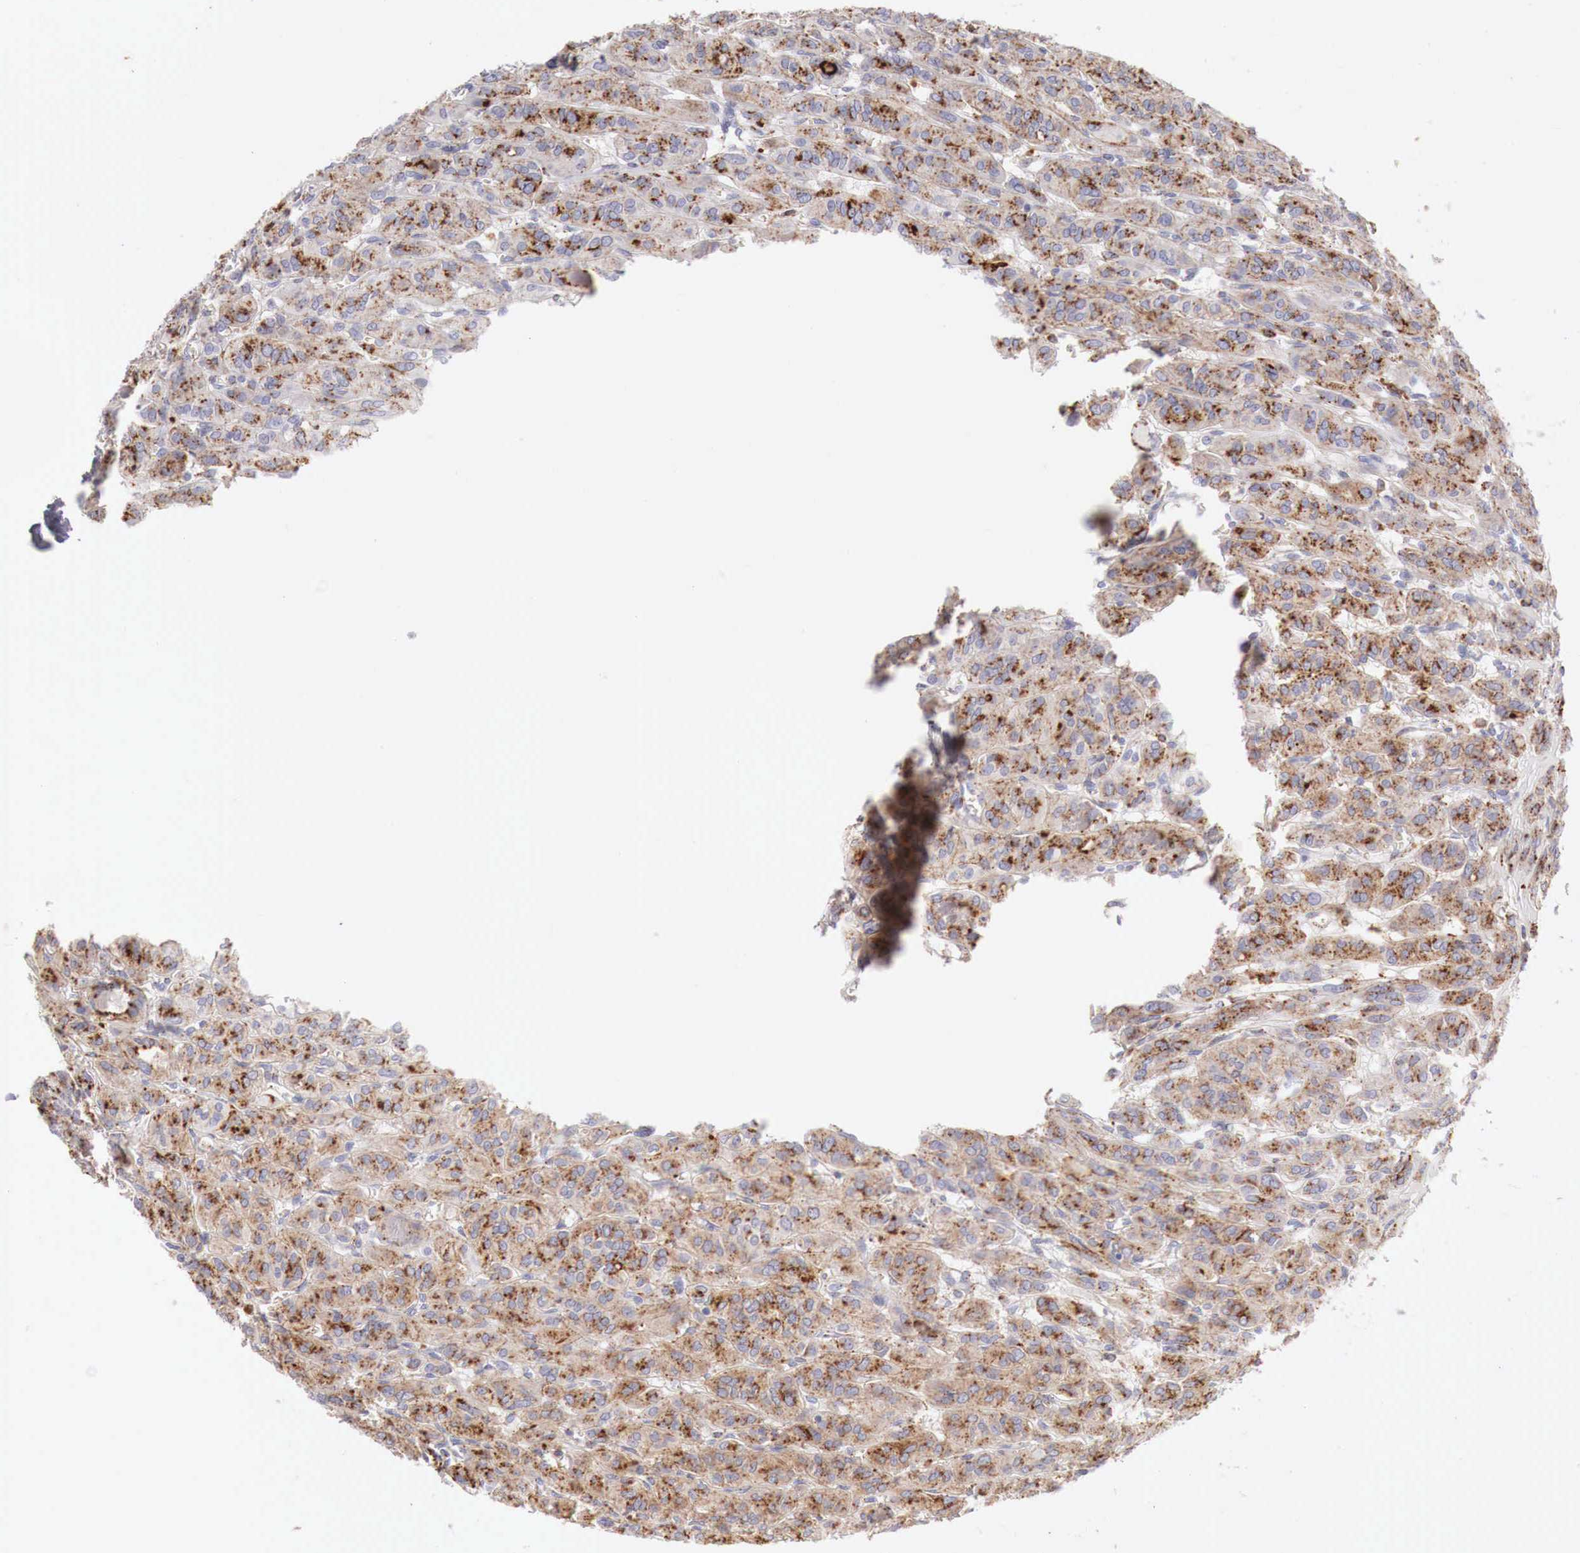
{"staining": {"intensity": "strong", "quantity": ">75%", "location": "cytoplasmic/membranous"}, "tissue": "thyroid cancer", "cell_type": "Tumor cells", "image_type": "cancer", "snomed": [{"axis": "morphology", "description": "Follicular adenoma carcinoma, NOS"}, {"axis": "topography", "description": "Thyroid gland"}], "caption": "Immunohistochemical staining of thyroid cancer exhibits strong cytoplasmic/membranous protein staining in about >75% of tumor cells. The staining is performed using DAB (3,3'-diaminobenzidine) brown chromogen to label protein expression. The nuclei are counter-stained blue using hematoxylin.", "gene": "GLA", "patient": {"sex": "female", "age": 71}}